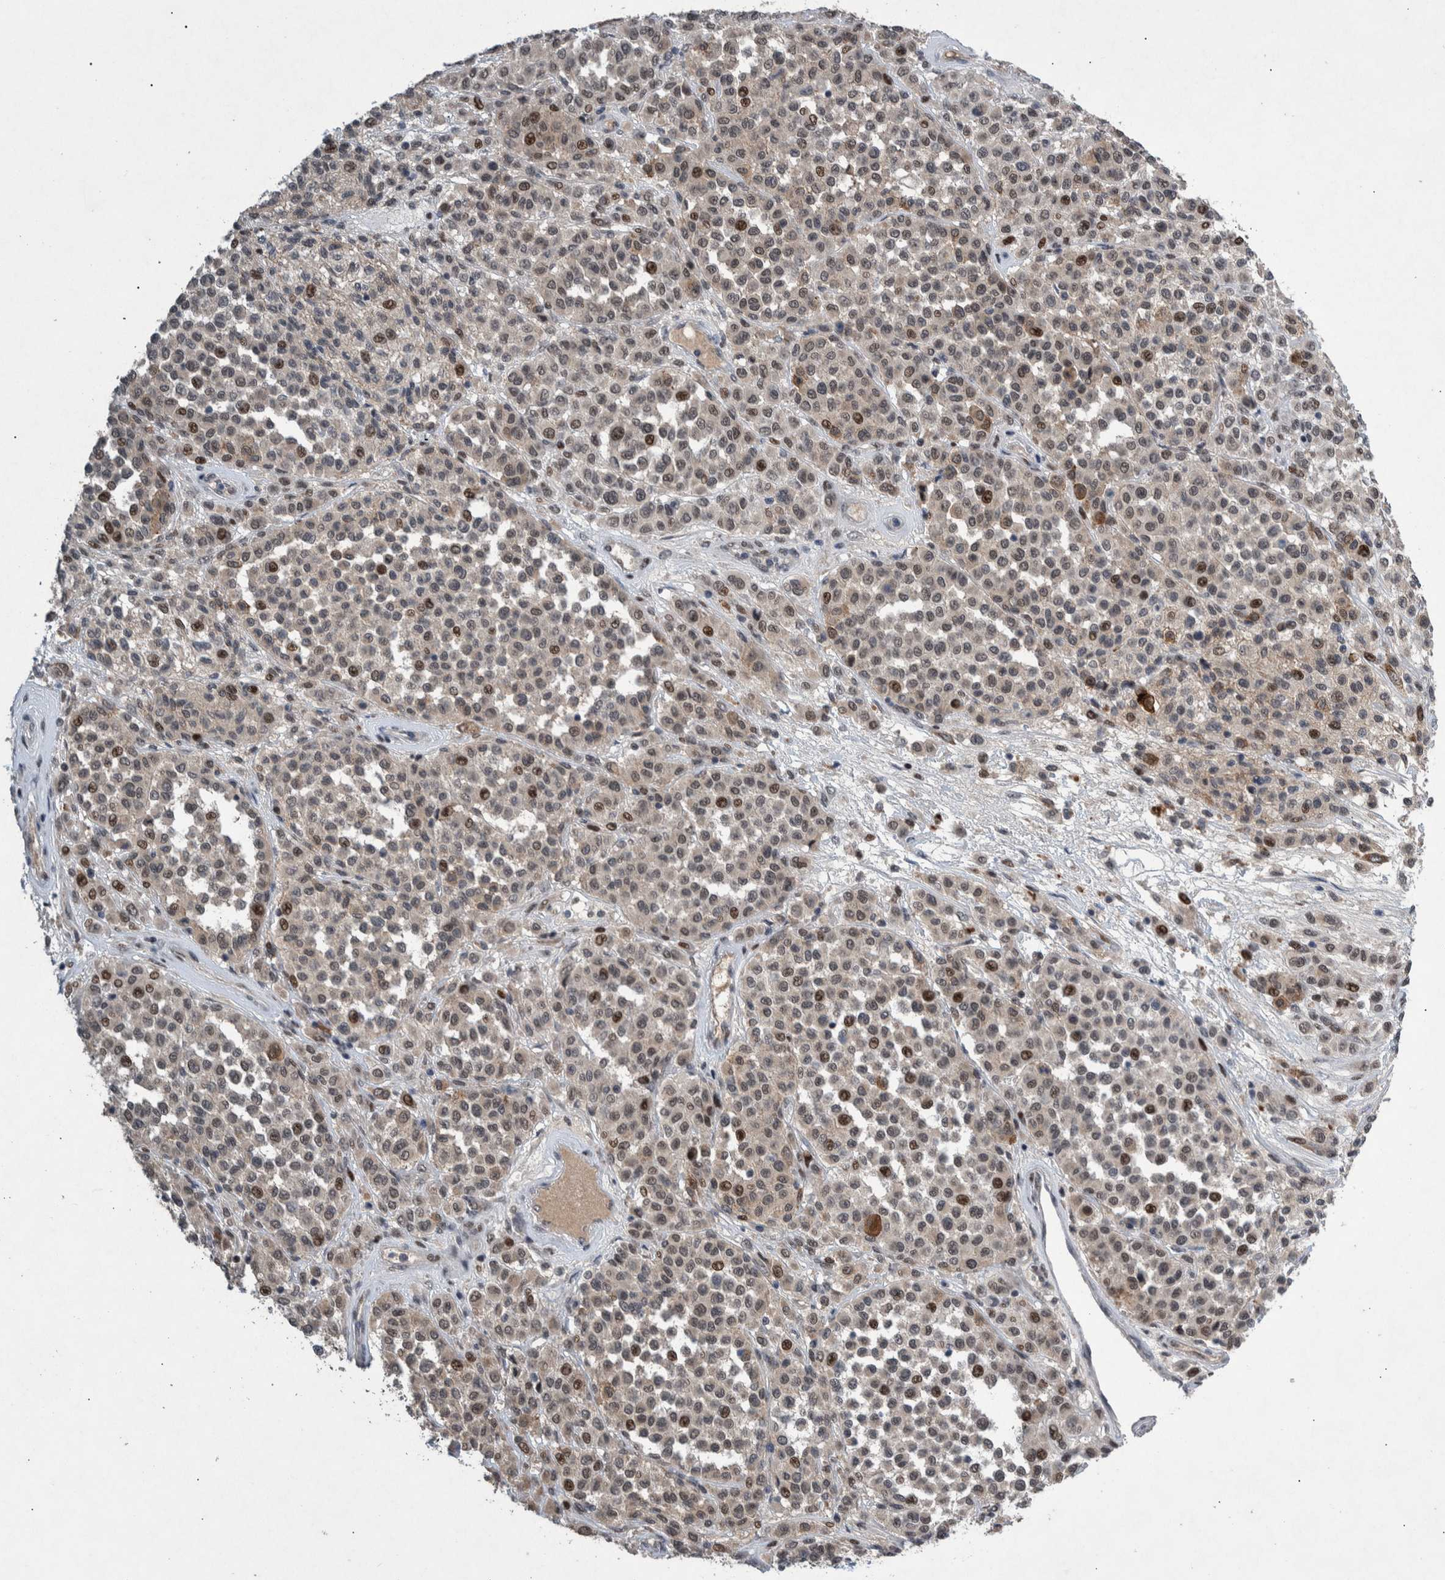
{"staining": {"intensity": "moderate", "quantity": "<25%", "location": "nuclear"}, "tissue": "melanoma", "cell_type": "Tumor cells", "image_type": "cancer", "snomed": [{"axis": "morphology", "description": "Malignant melanoma, Metastatic site"}, {"axis": "topography", "description": "Pancreas"}], "caption": "Protein expression analysis of melanoma exhibits moderate nuclear staining in approximately <25% of tumor cells.", "gene": "ESRP1", "patient": {"sex": "female", "age": 30}}